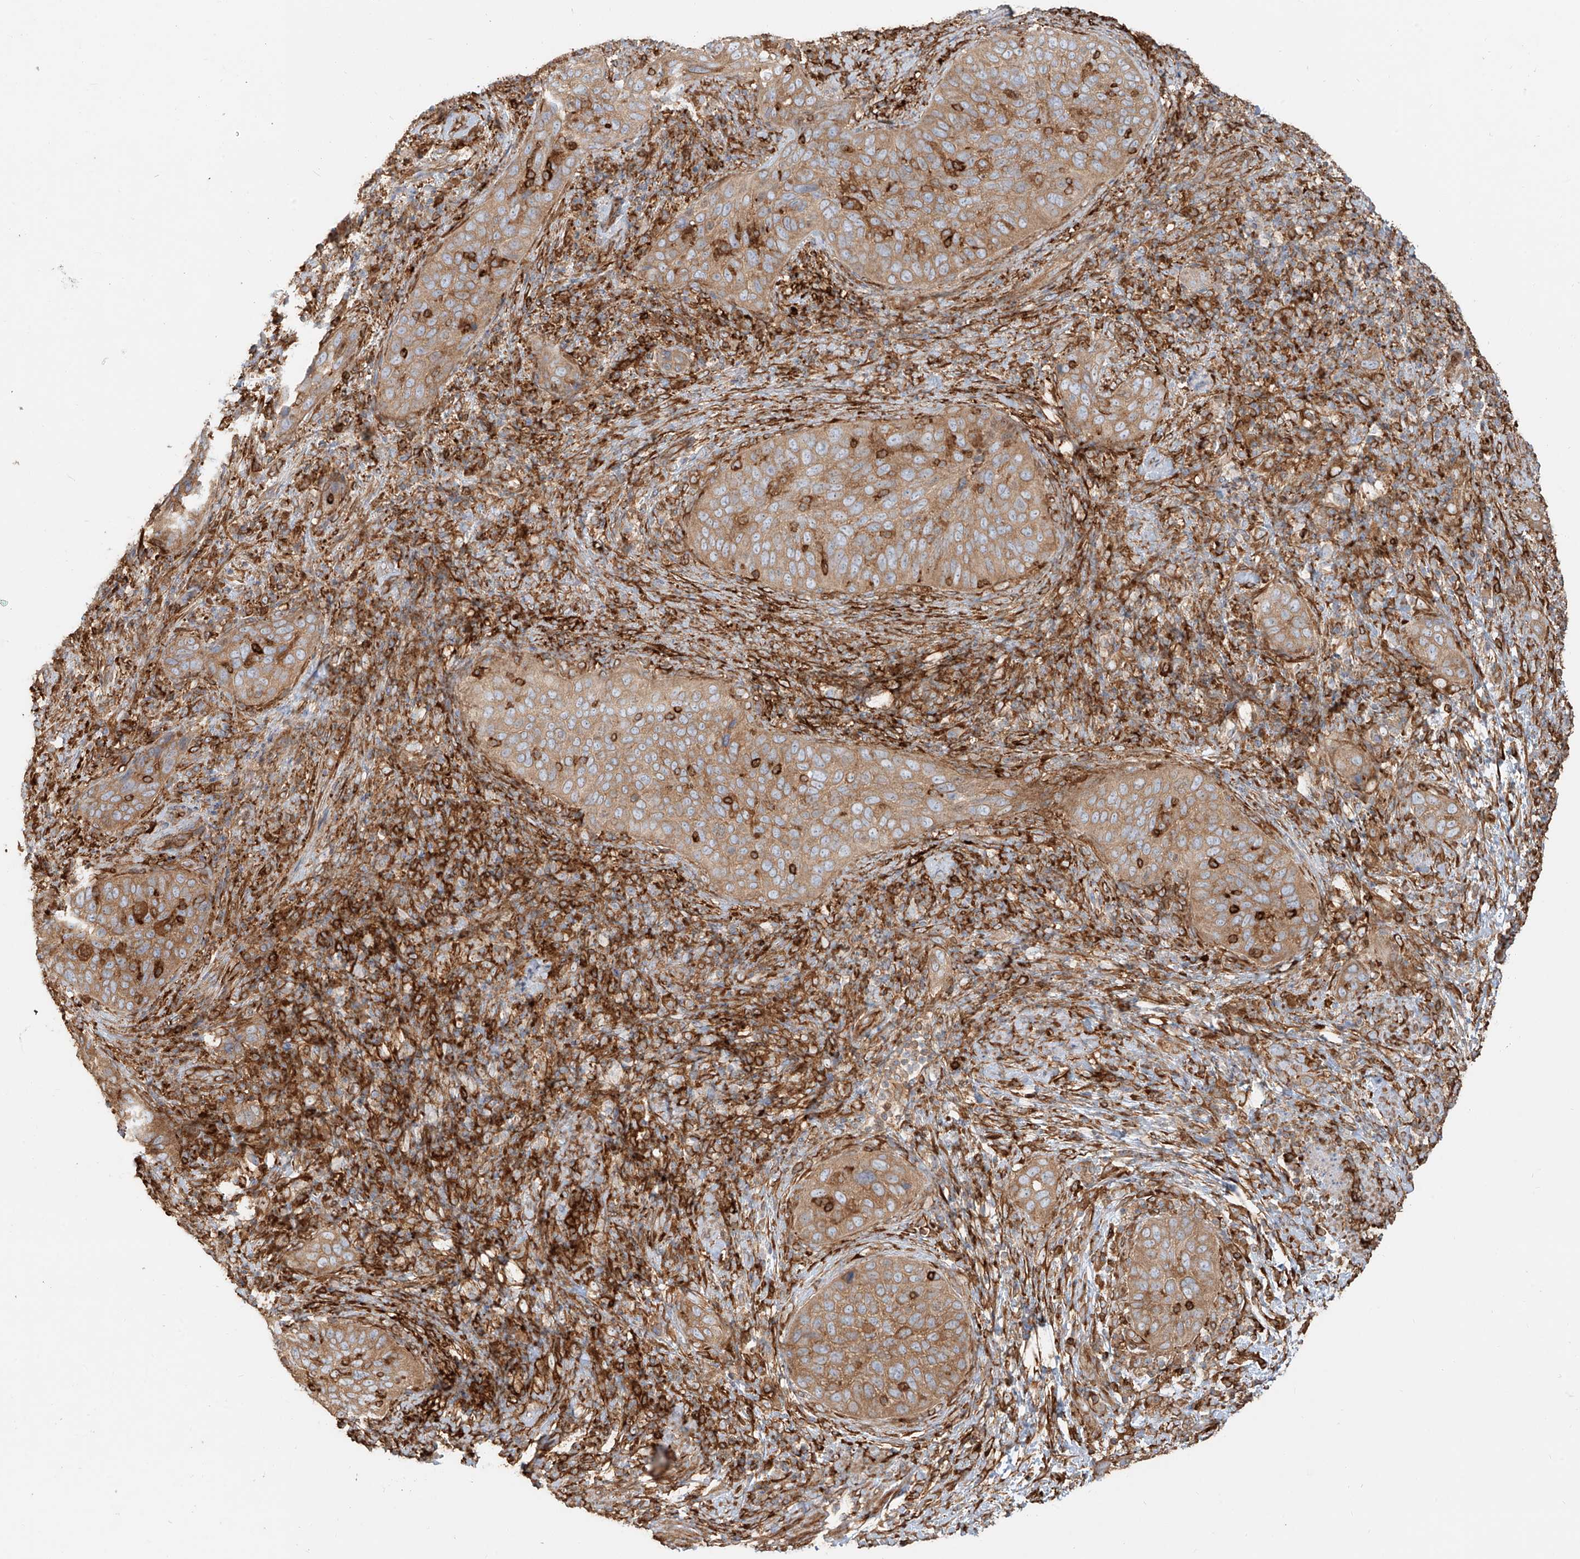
{"staining": {"intensity": "moderate", "quantity": ">75%", "location": "cytoplasmic/membranous"}, "tissue": "cervical cancer", "cell_type": "Tumor cells", "image_type": "cancer", "snomed": [{"axis": "morphology", "description": "Squamous cell carcinoma, NOS"}, {"axis": "topography", "description": "Cervix"}], "caption": "Immunohistochemical staining of cervical cancer (squamous cell carcinoma) exhibits medium levels of moderate cytoplasmic/membranous protein positivity in approximately >75% of tumor cells.", "gene": "SNX9", "patient": {"sex": "female", "age": 60}}